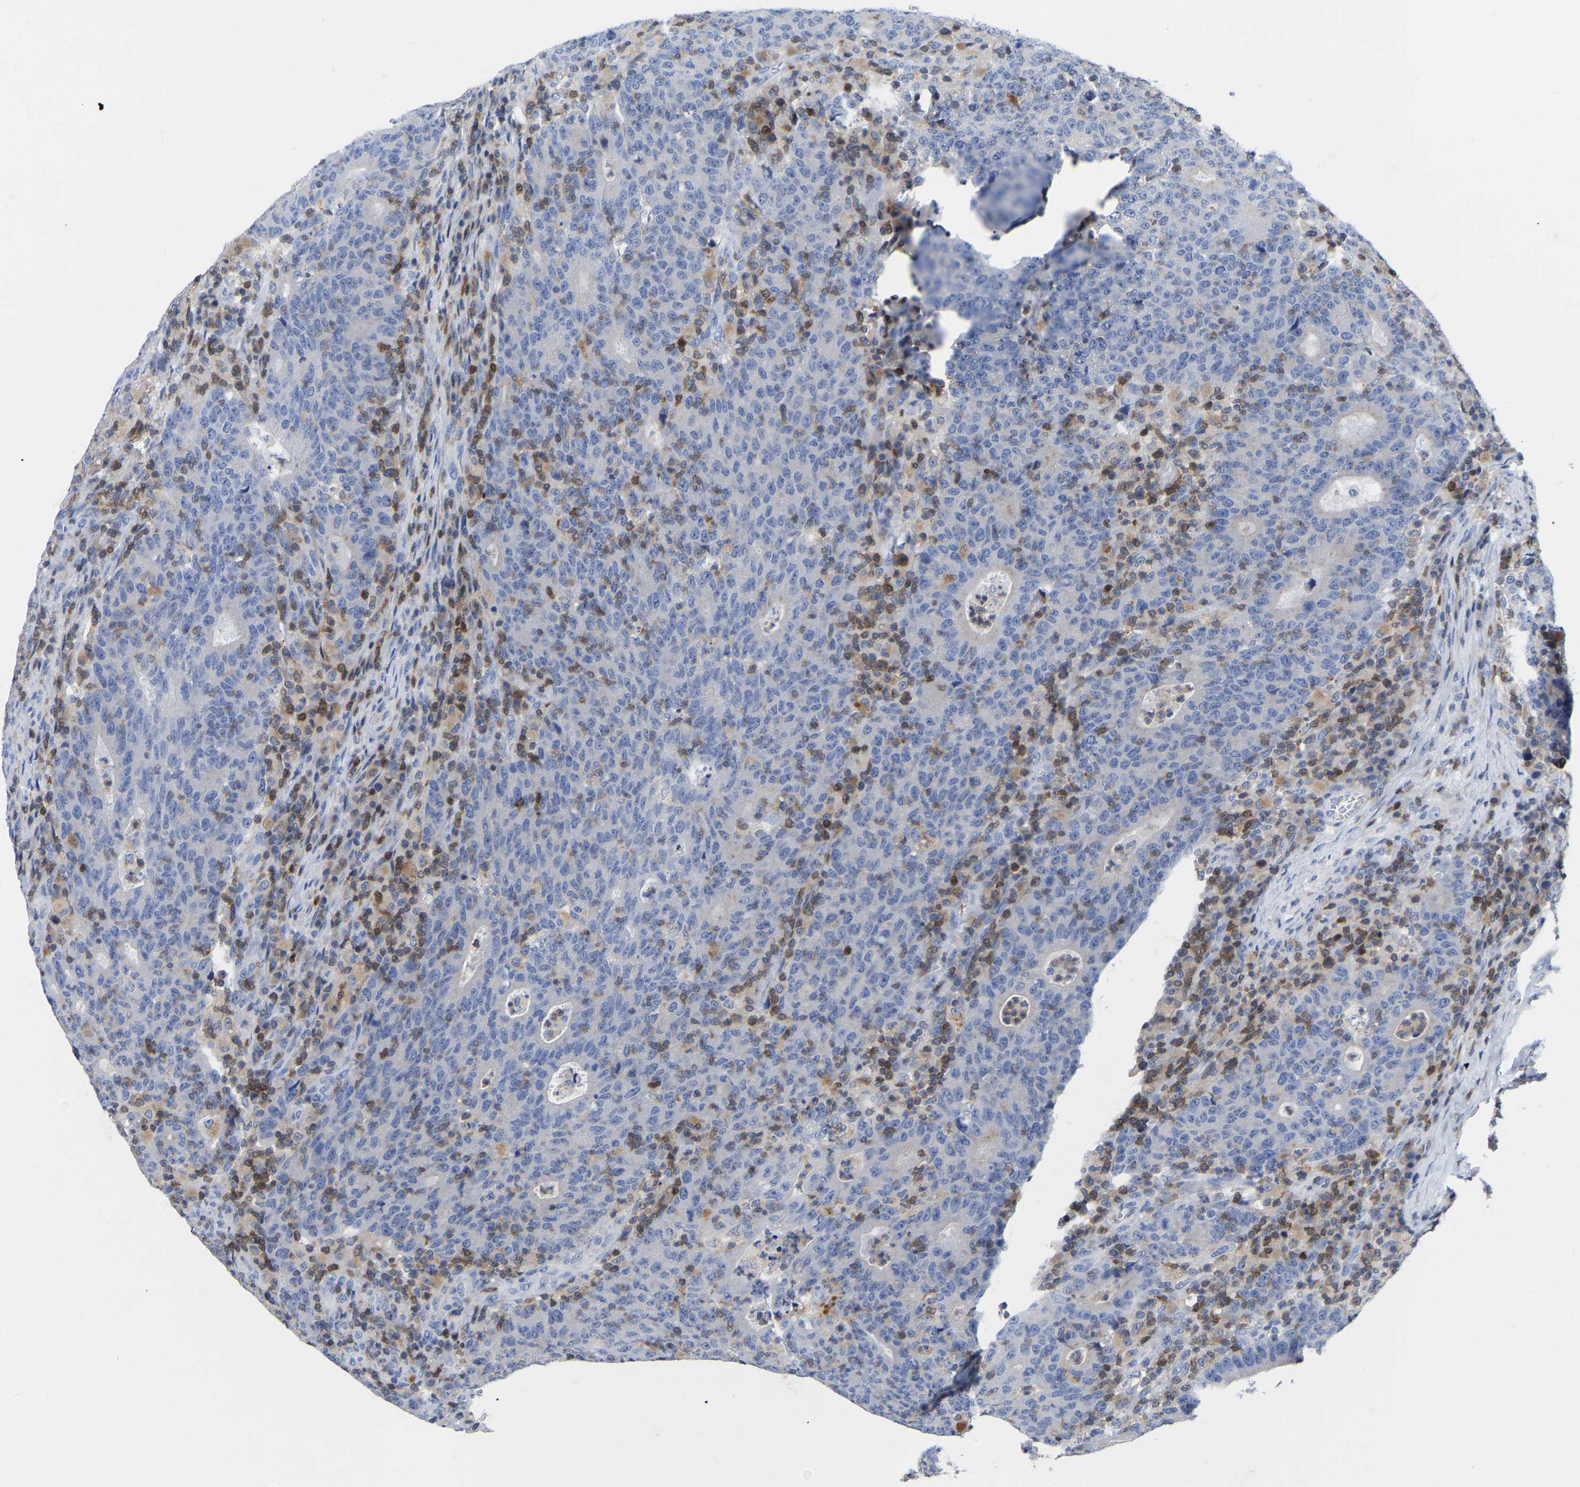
{"staining": {"intensity": "negative", "quantity": "none", "location": "none"}, "tissue": "colorectal cancer", "cell_type": "Tumor cells", "image_type": "cancer", "snomed": [{"axis": "morphology", "description": "Adenocarcinoma, NOS"}, {"axis": "topography", "description": "Colon"}], "caption": "Immunohistochemistry image of neoplastic tissue: human colorectal cancer (adenocarcinoma) stained with DAB shows no significant protein positivity in tumor cells.", "gene": "PTPN7", "patient": {"sex": "female", "age": 75}}